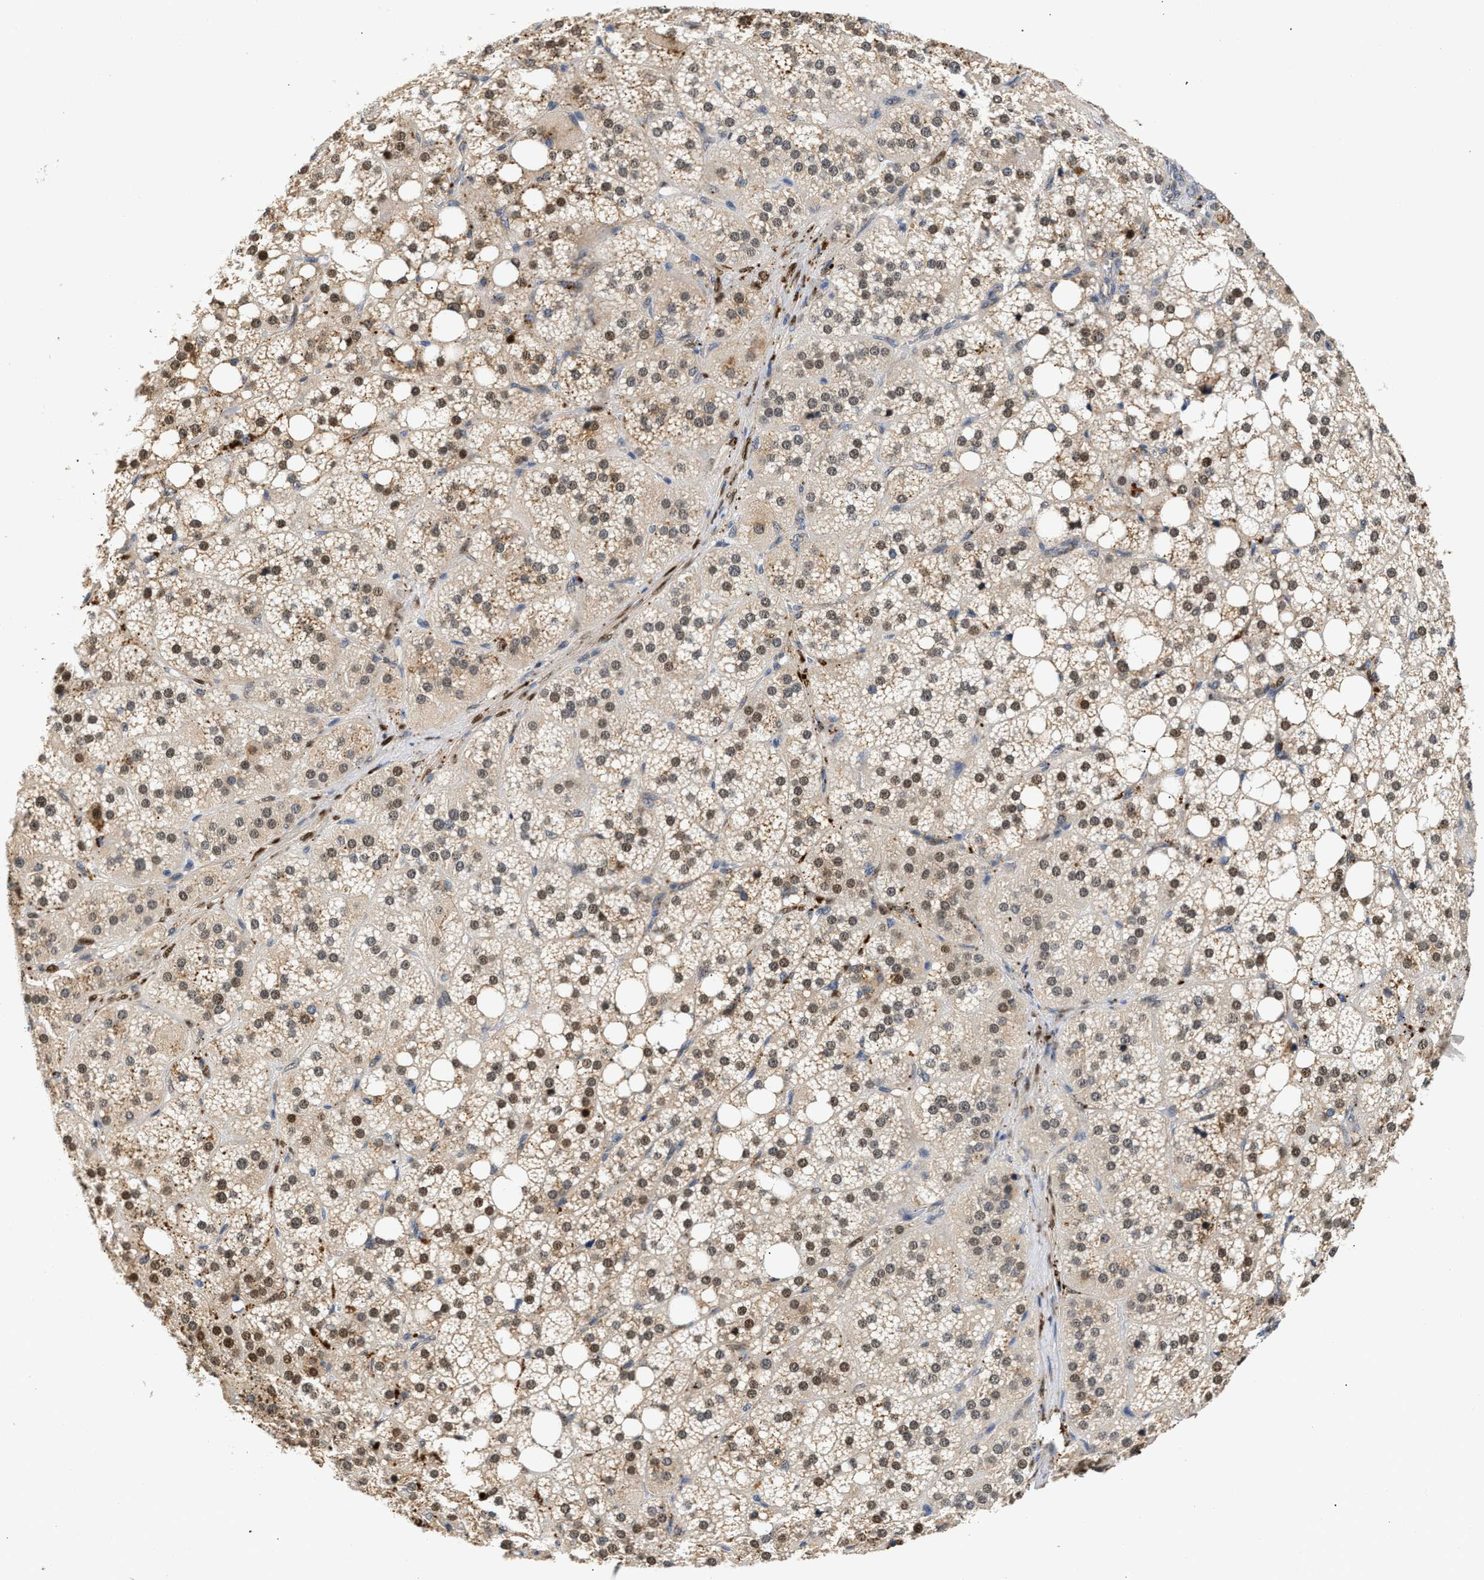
{"staining": {"intensity": "moderate", "quantity": ">75%", "location": "cytoplasmic/membranous,nuclear"}, "tissue": "adrenal gland", "cell_type": "Glandular cells", "image_type": "normal", "snomed": [{"axis": "morphology", "description": "Normal tissue, NOS"}, {"axis": "topography", "description": "Adrenal gland"}], "caption": "Protein expression analysis of normal human adrenal gland reveals moderate cytoplasmic/membranous,nuclear expression in approximately >75% of glandular cells.", "gene": "PPM1L", "patient": {"sex": "female", "age": 59}}